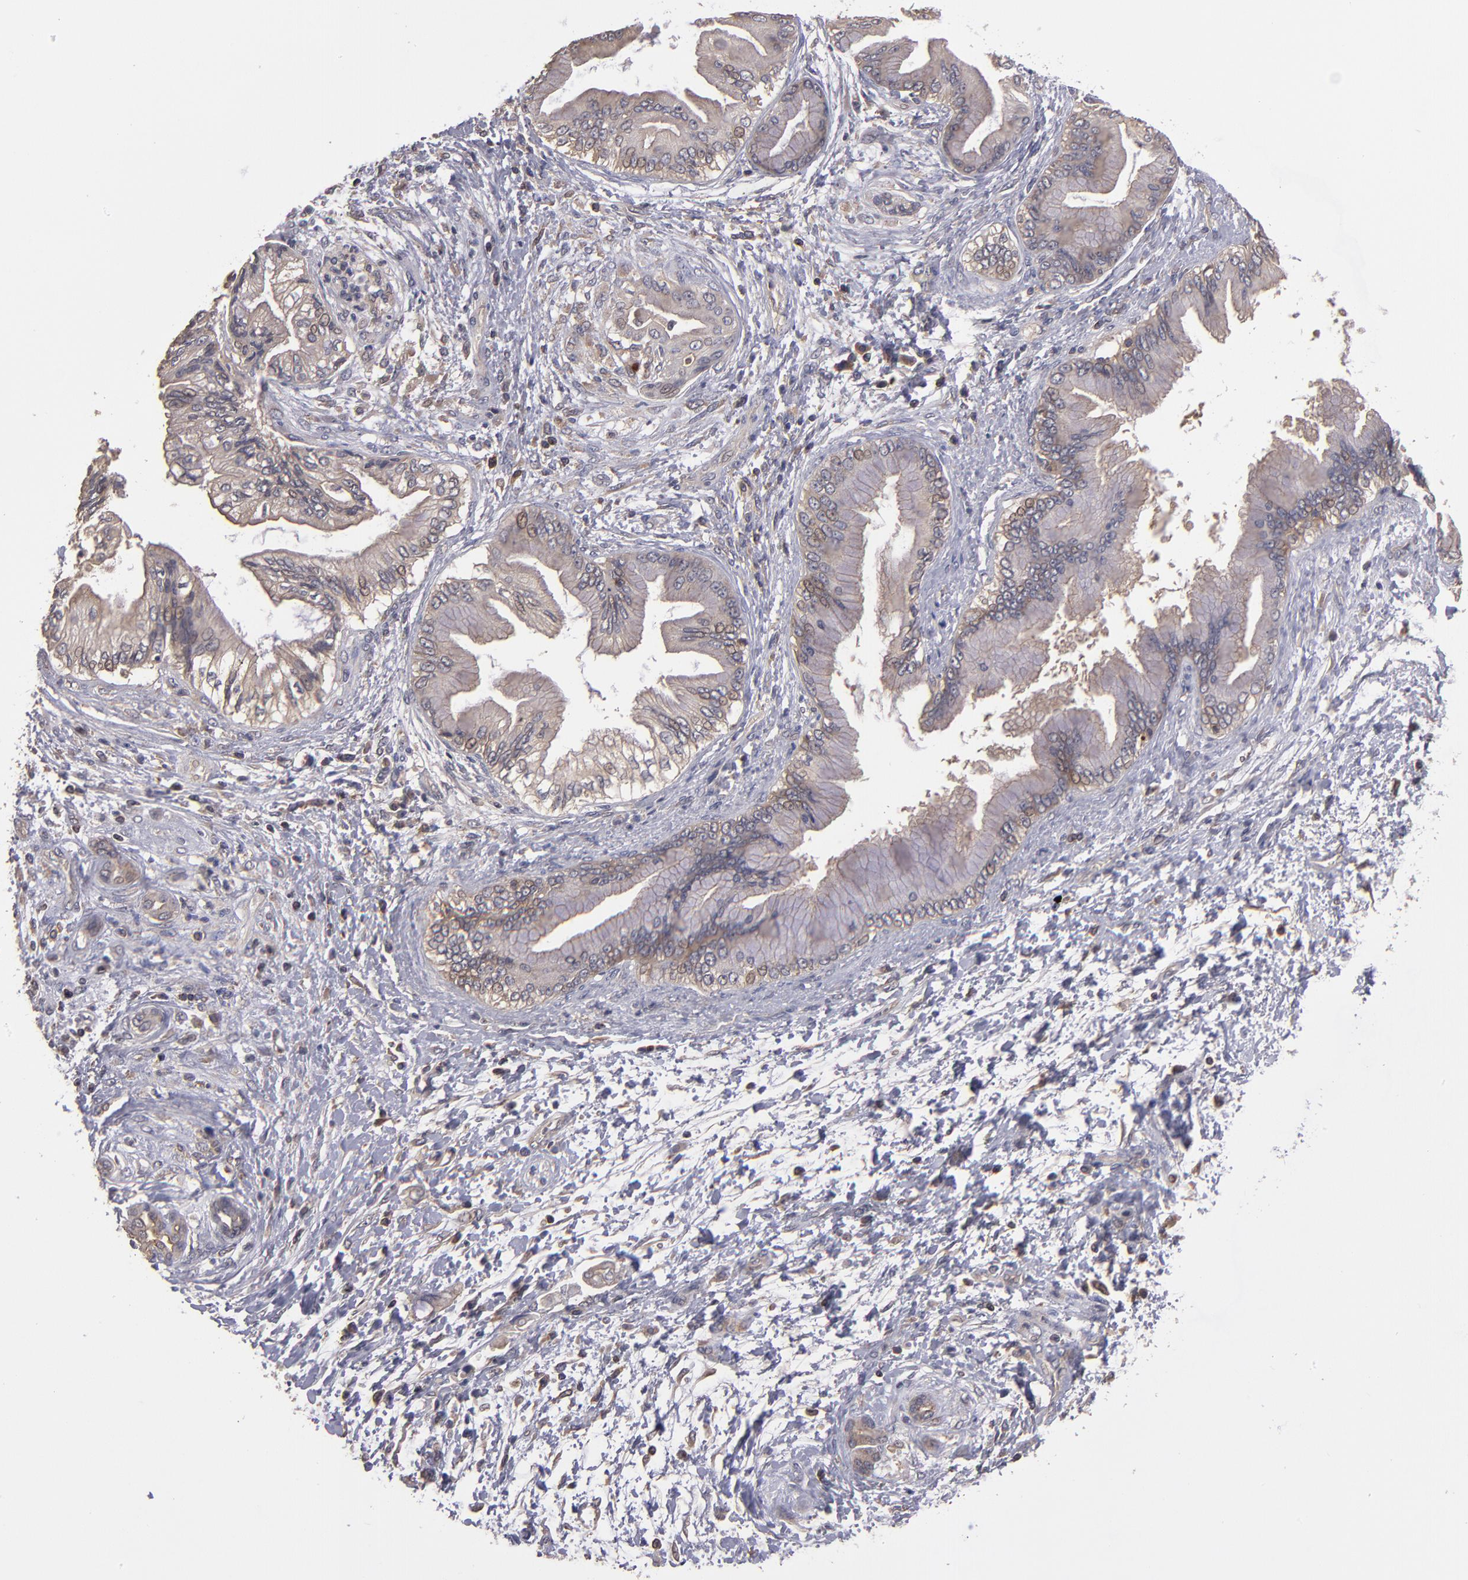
{"staining": {"intensity": "weak", "quantity": "25%-75%", "location": "cytoplasmic/membranous"}, "tissue": "pancreatic cancer", "cell_type": "Tumor cells", "image_type": "cancer", "snomed": [{"axis": "morphology", "description": "Adenocarcinoma, NOS"}, {"axis": "topography", "description": "Pancreas"}], "caption": "Weak cytoplasmic/membranous staining for a protein is seen in approximately 25%-75% of tumor cells of pancreatic adenocarcinoma using immunohistochemistry.", "gene": "NF2", "patient": {"sex": "female", "age": 70}}